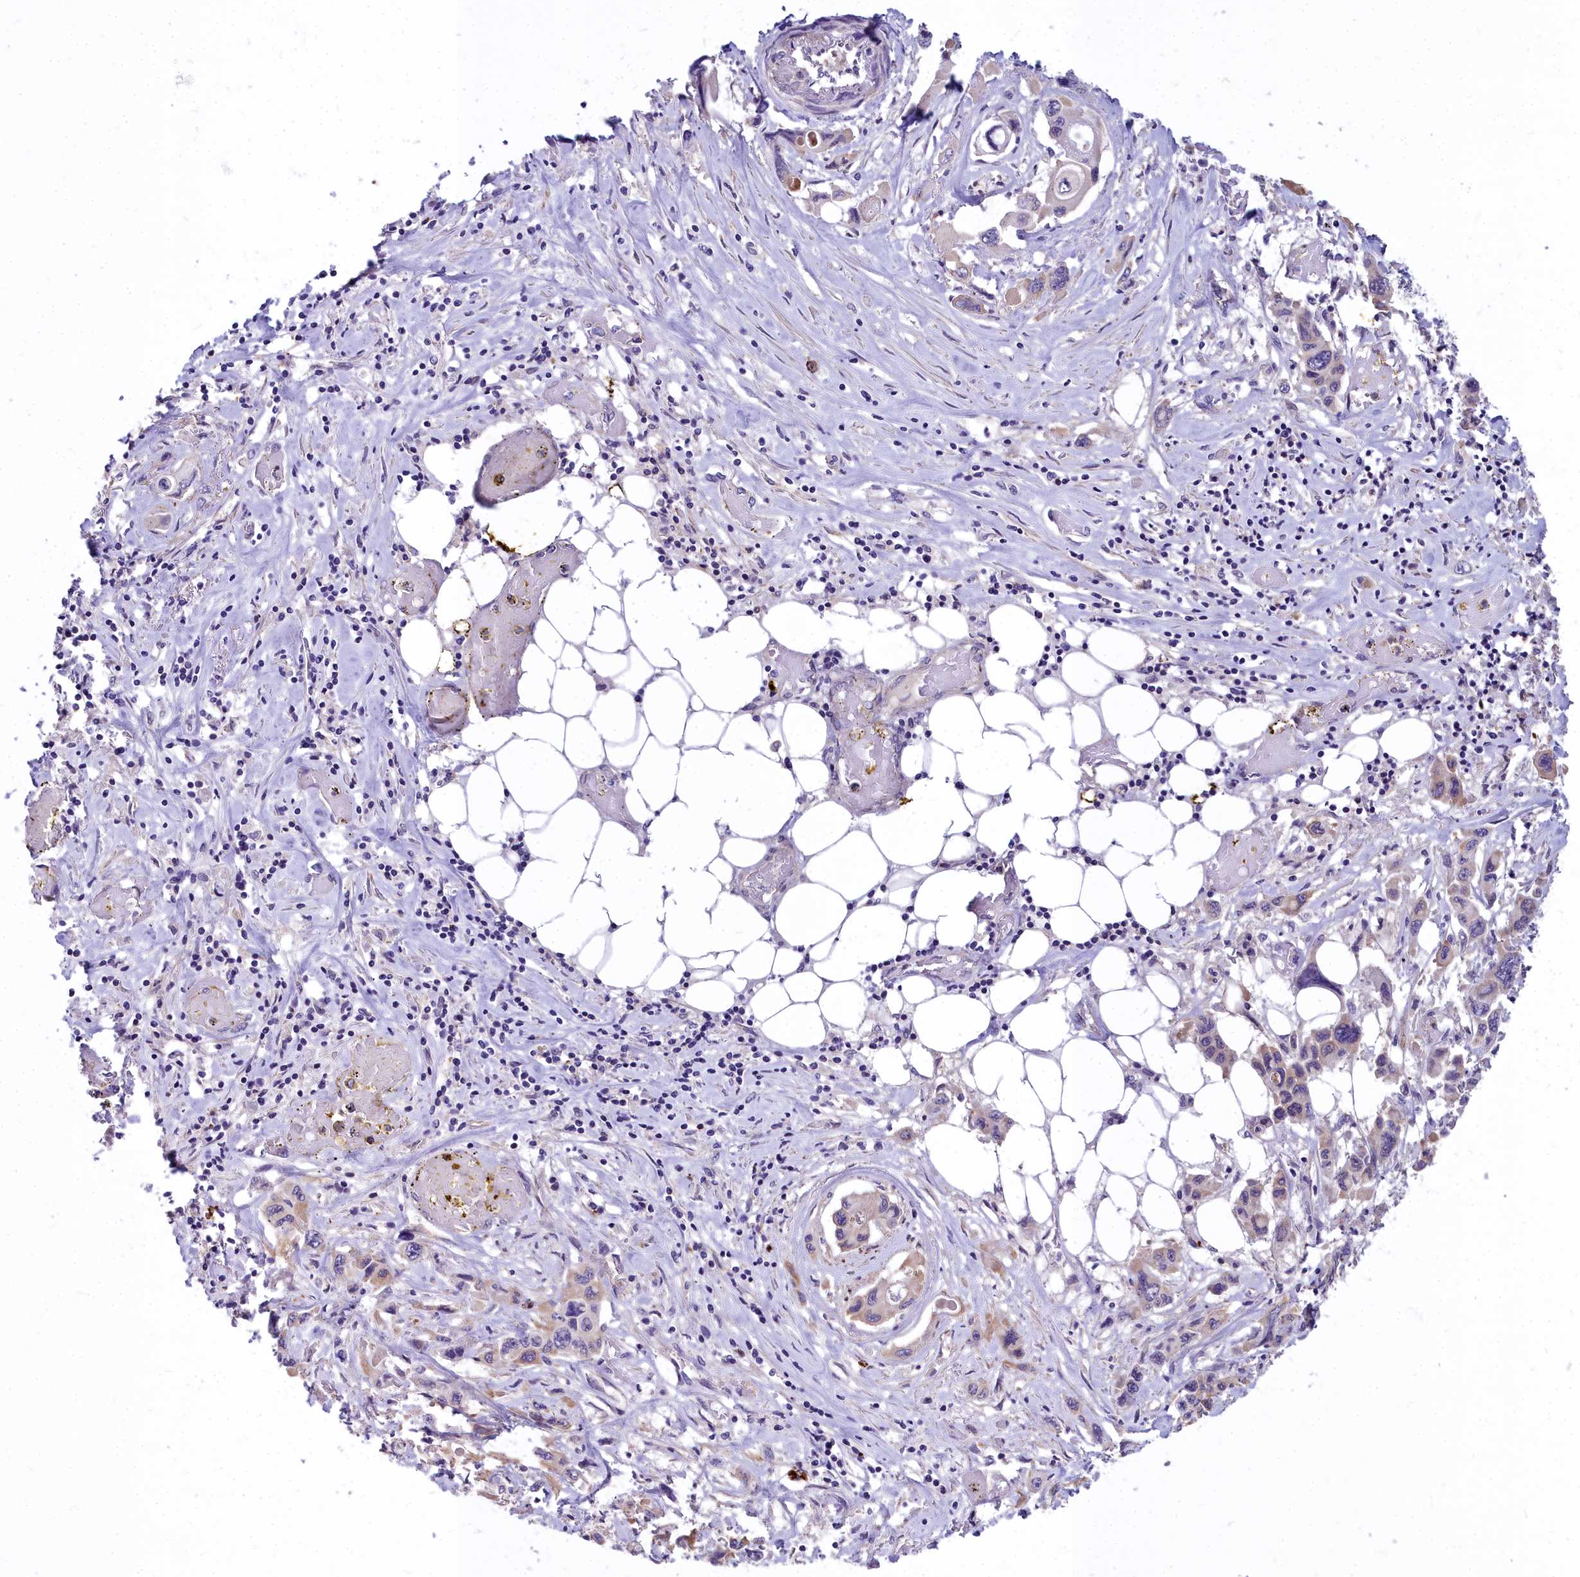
{"staining": {"intensity": "weak", "quantity": "25%-75%", "location": "cytoplasmic/membranous"}, "tissue": "pancreatic cancer", "cell_type": "Tumor cells", "image_type": "cancer", "snomed": [{"axis": "morphology", "description": "Adenocarcinoma, NOS"}, {"axis": "topography", "description": "Pancreas"}], "caption": "DAB immunohistochemical staining of human pancreatic adenocarcinoma reveals weak cytoplasmic/membranous protein staining in about 25%-75% of tumor cells.", "gene": "HLA-DOA", "patient": {"sex": "male", "age": 92}}